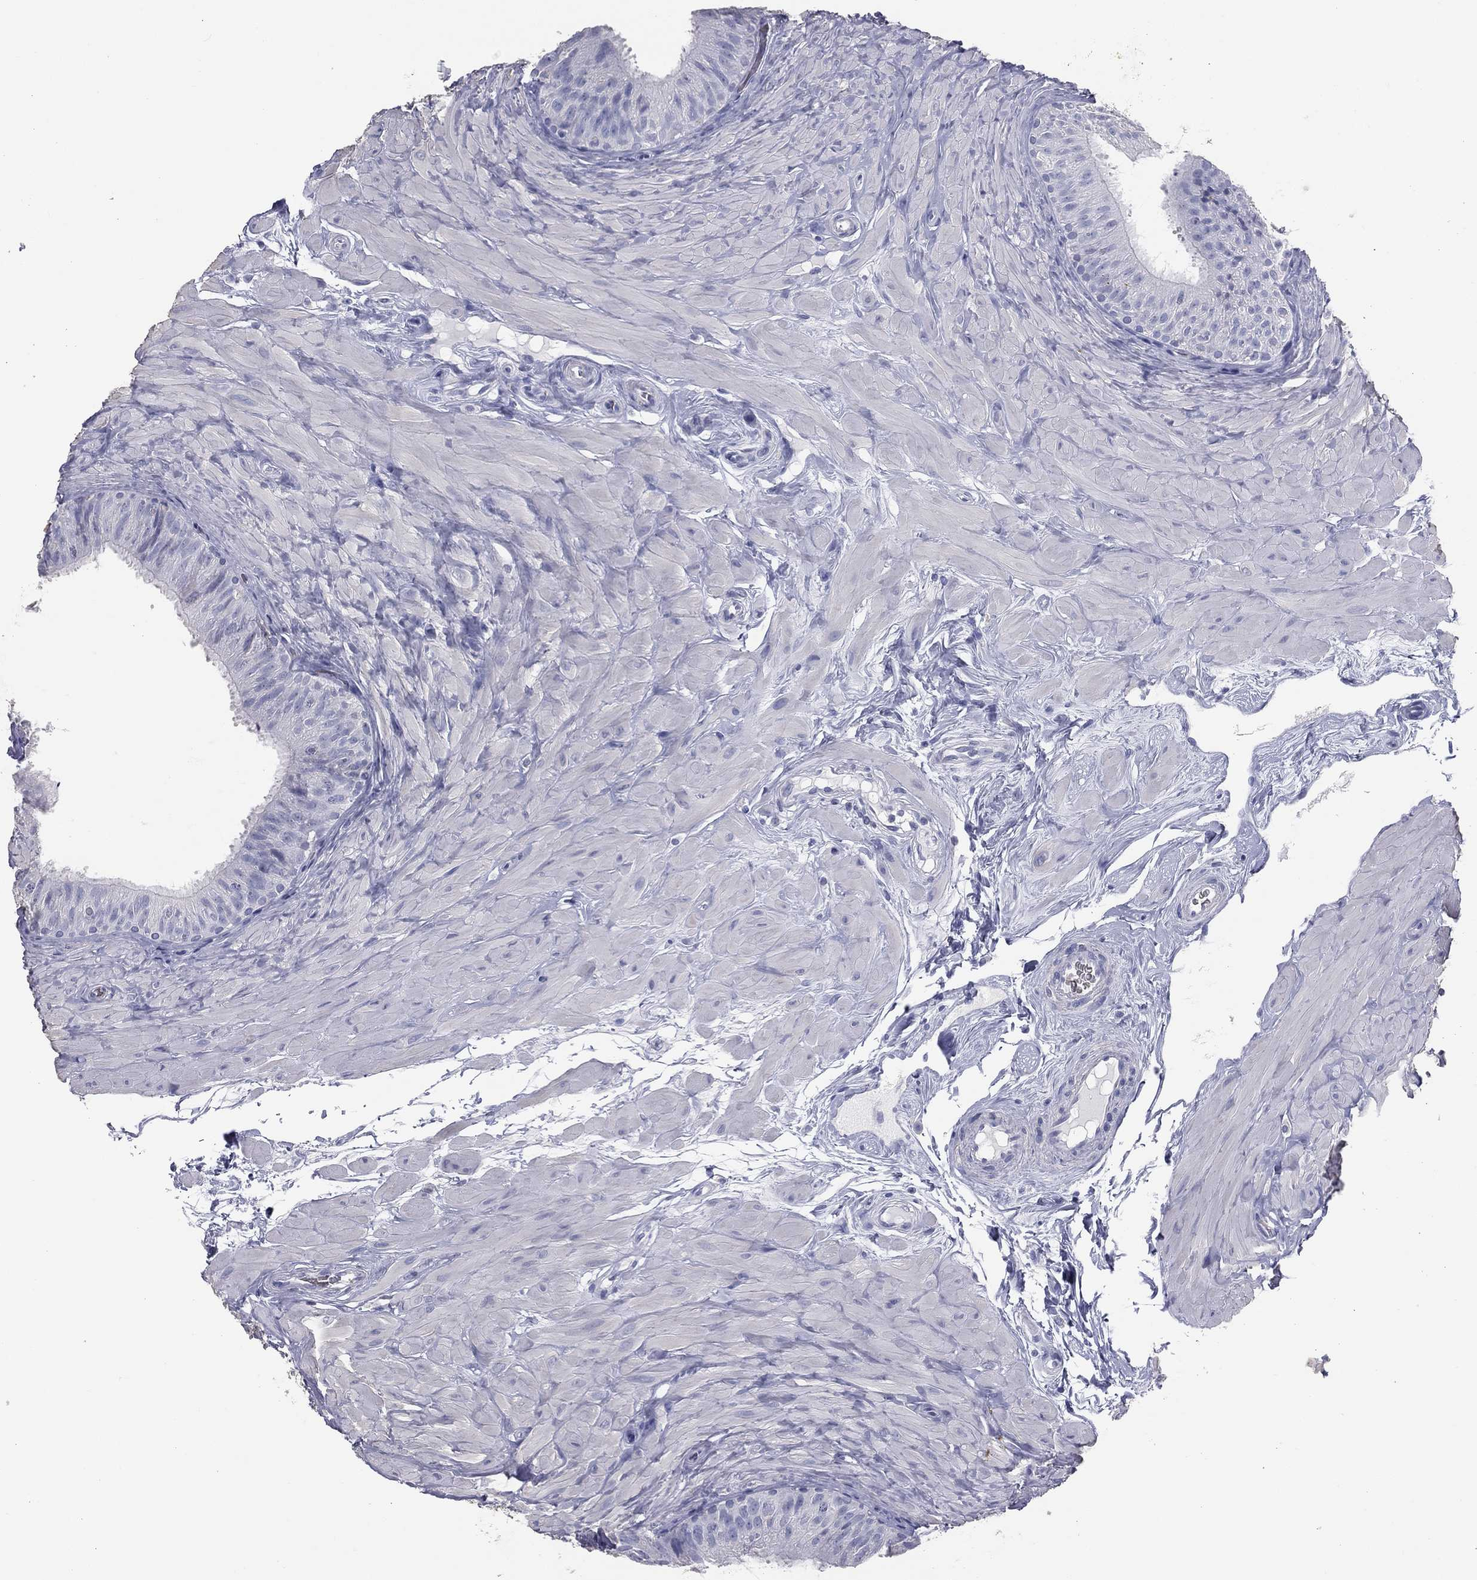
{"staining": {"intensity": "negative", "quantity": "none", "location": "none"}, "tissue": "epididymis", "cell_type": "Glandular cells", "image_type": "normal", "snomed": [{"axis": "morphology", "description": "Normal tissue, NOS"}, {"axis": "topography", "description": "Epididymis"}], "caption": "Immunohistochemistry (IHC) histopathology image of benign epididymis stained for a protein (brown), which displays no positivity in glandular cells.", "gene": "ESX1", "patient": {"sex": "male", "age": 34}}